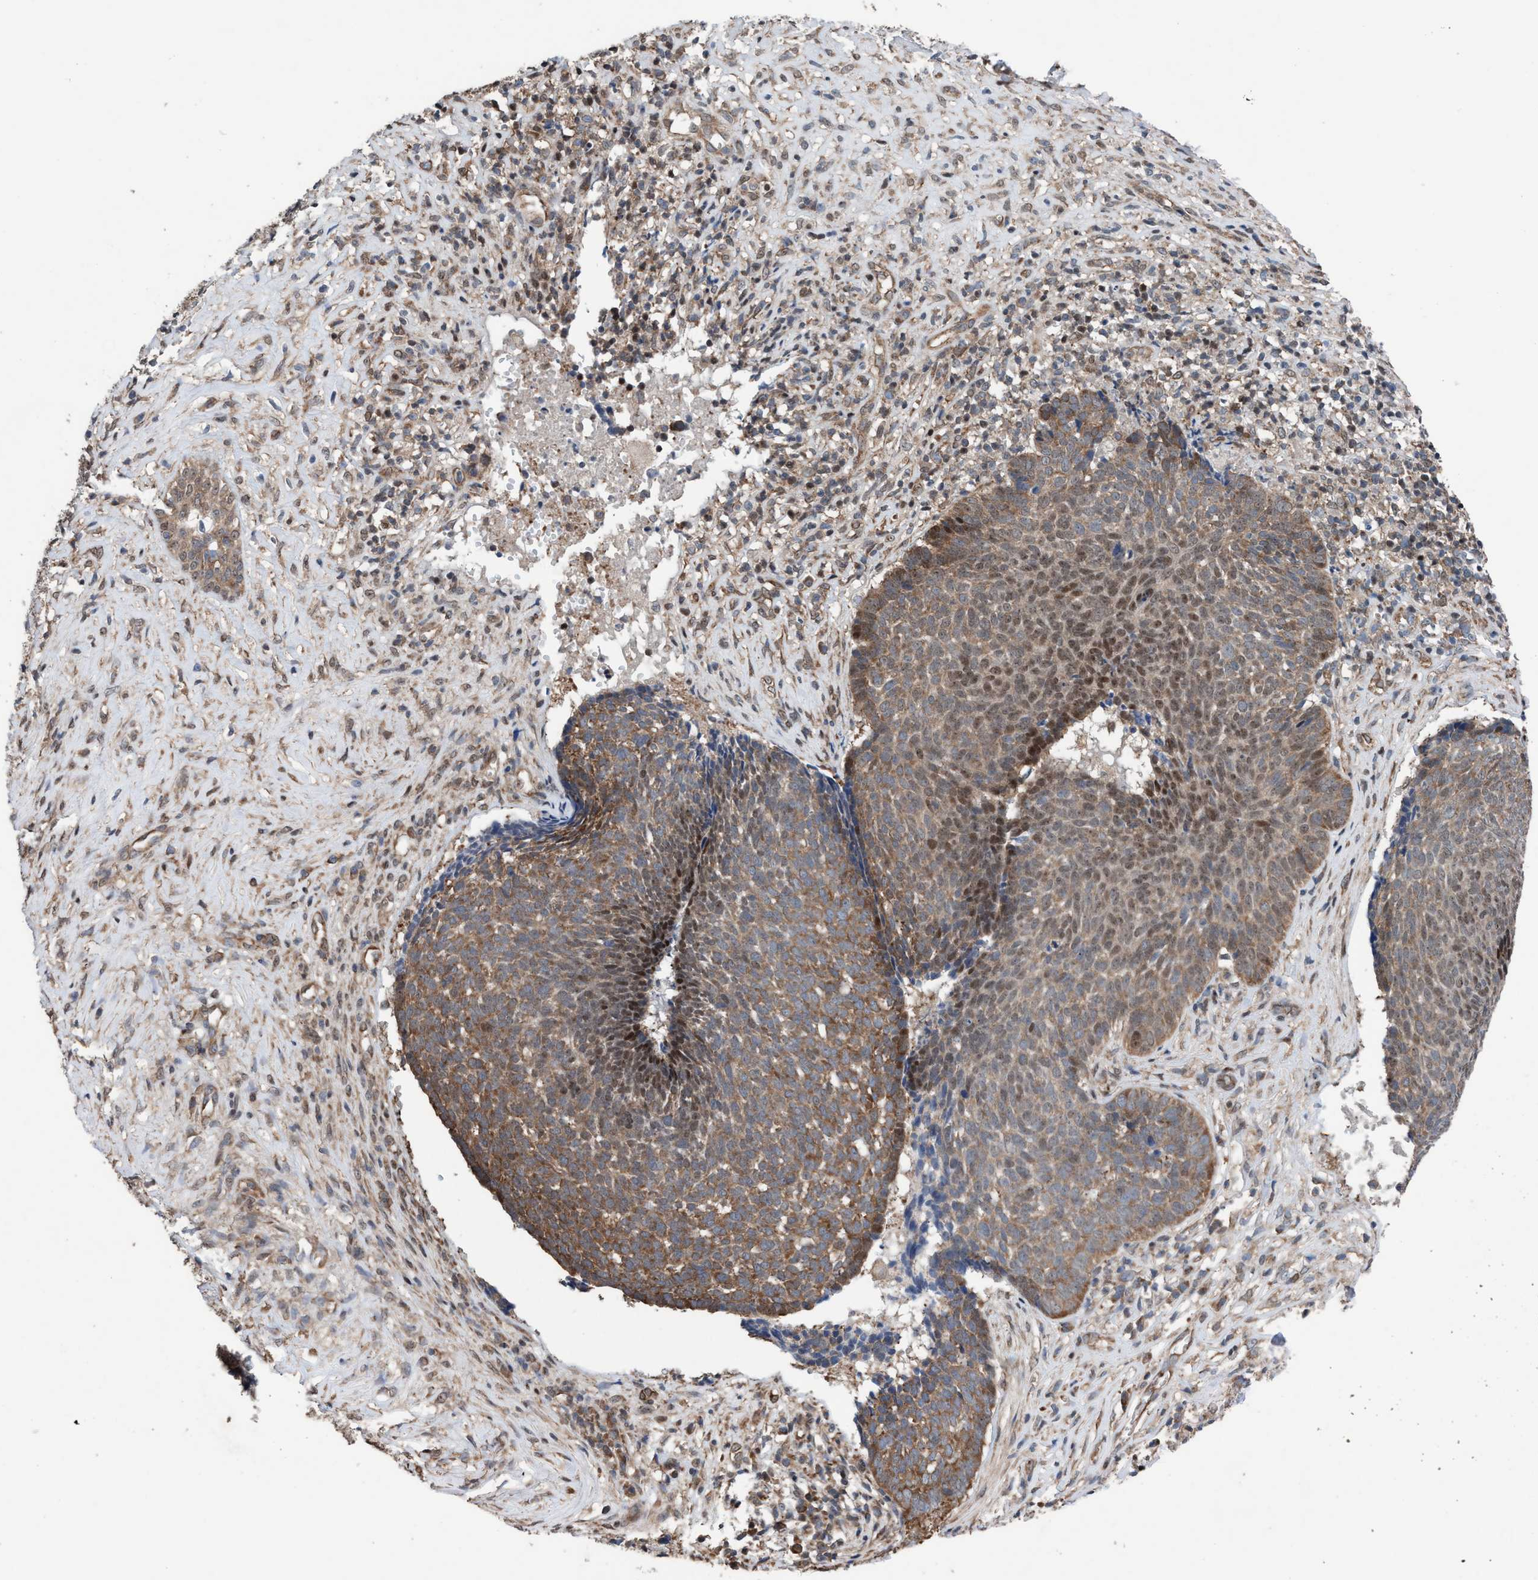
{"staining": {"intensity": "moderate", "quantity": ">75%", "location": "cytoplasmic/membranous,nuclear"}, "tissue": "skin cancer", "cell_type": "Tumor cells", "image_type": "cancer", "snomed": [{"axis": "morphology", "description": "Basal cell carcinoma"}, {"axis": "topography", "description": "Skin"}], "caption": "Protein expression analysis of human skin cancer reveals moderate cytoplasmic/membranous and nuclear staining in approximately >75% of tumor cells. (Stains: DAB (3,3'-diaminobenzidine) in brown, nuclei in blue, Microscopy: brightfield microscopy at high magnification).", "gene": "METAP2", "patient": {"sex": "male", "age": 84}}